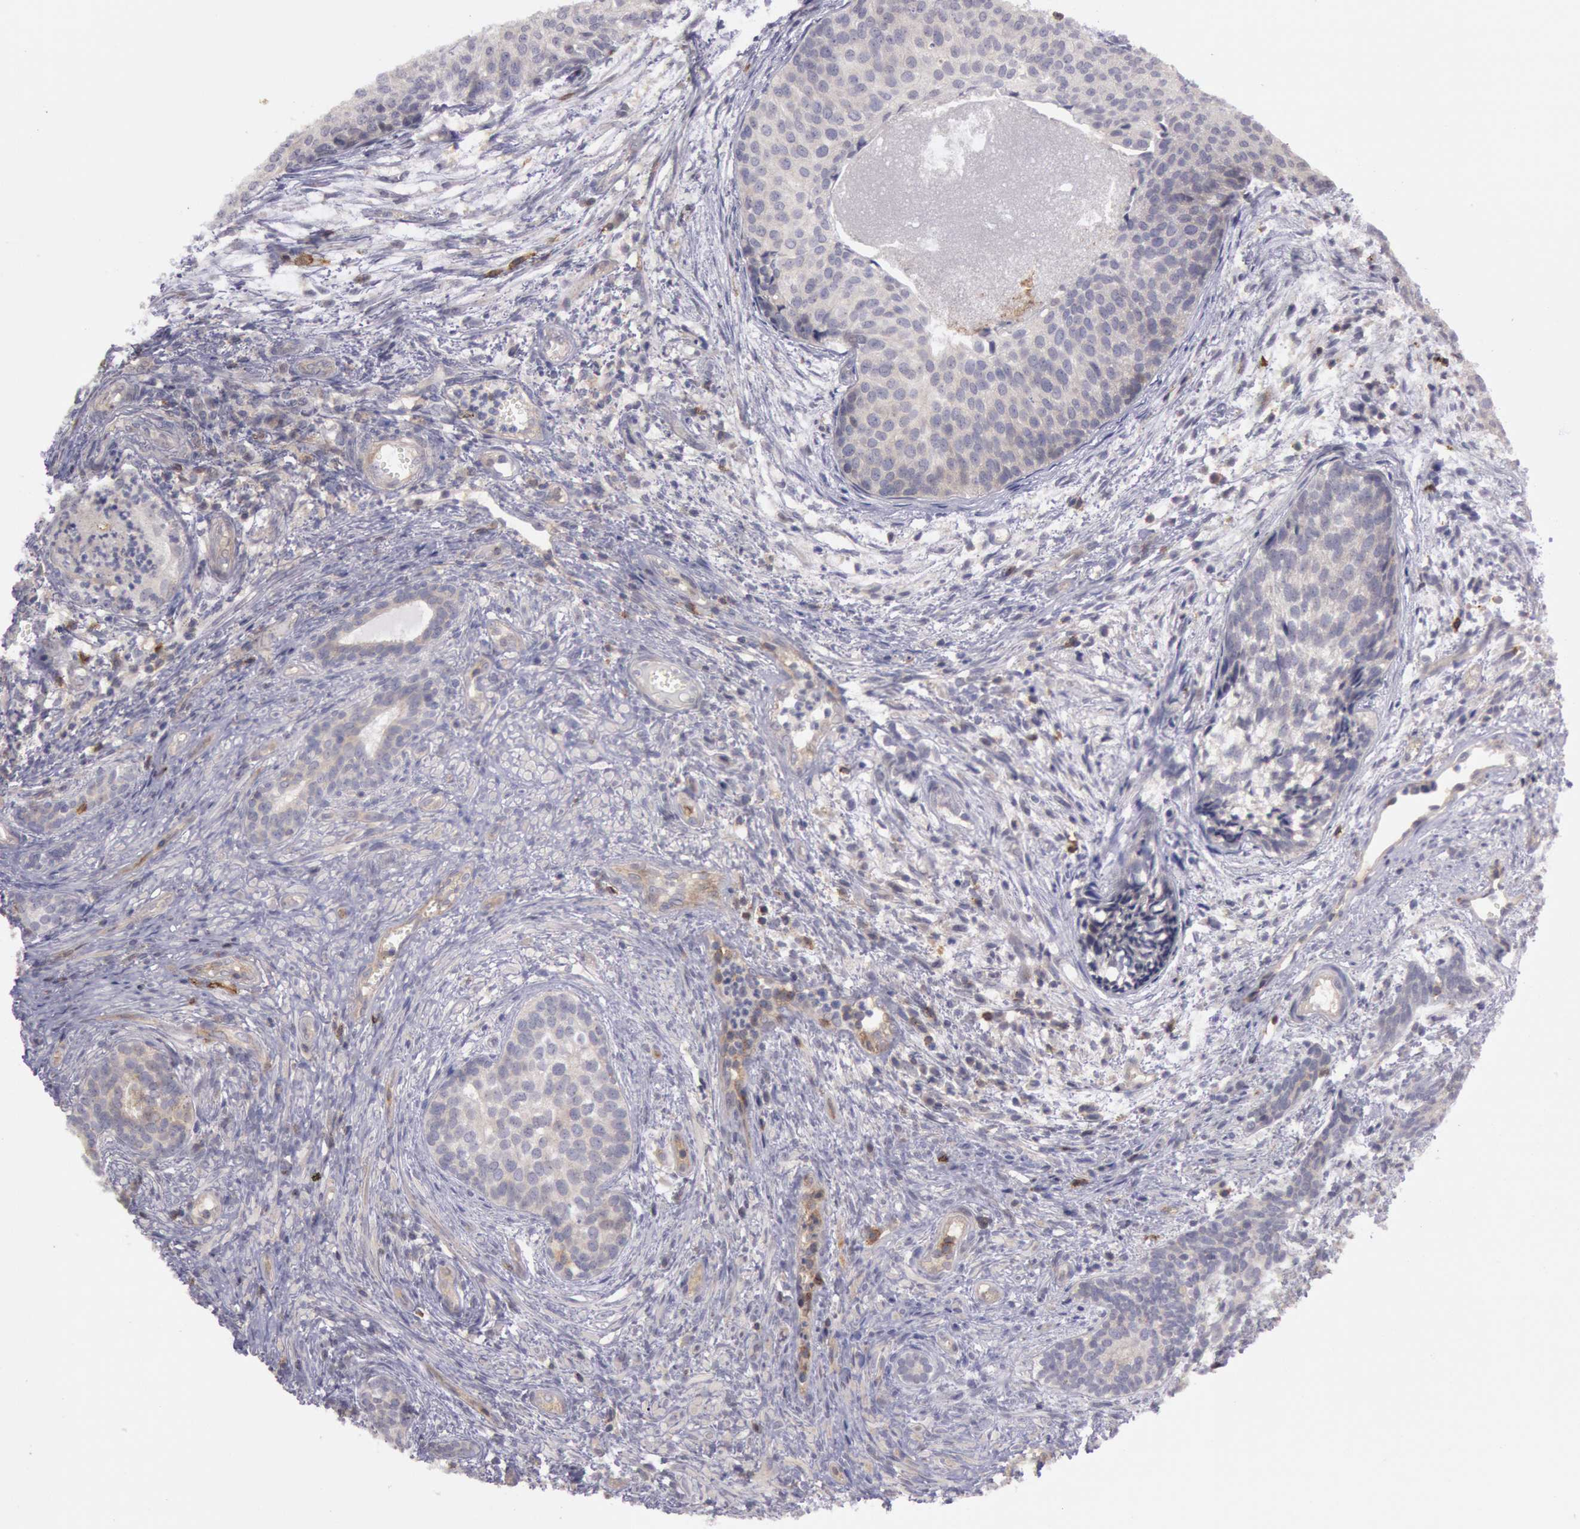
{"staining": {"intensity": "weak", "quantity": ">75%", "location": "cytoplasmic/membranous"}, "tissue": "urothelial cancer", "cell_type": "Tumor cells", "image_type": "cancer", "snomed": [{"axis": "morphology", "description": "Urothelial carcinoma, Low grade"}, {"axis": "topography", "description": "Urinary bladder"}], "caption": "Protein expression analysis of low-grade urothelial carcinoma demonstrates weak cytoplasmic/membranous staining in about >75% of tumor cells.", "gene": "TRIB2", "patient": {"sex": "male", "age": 84}}